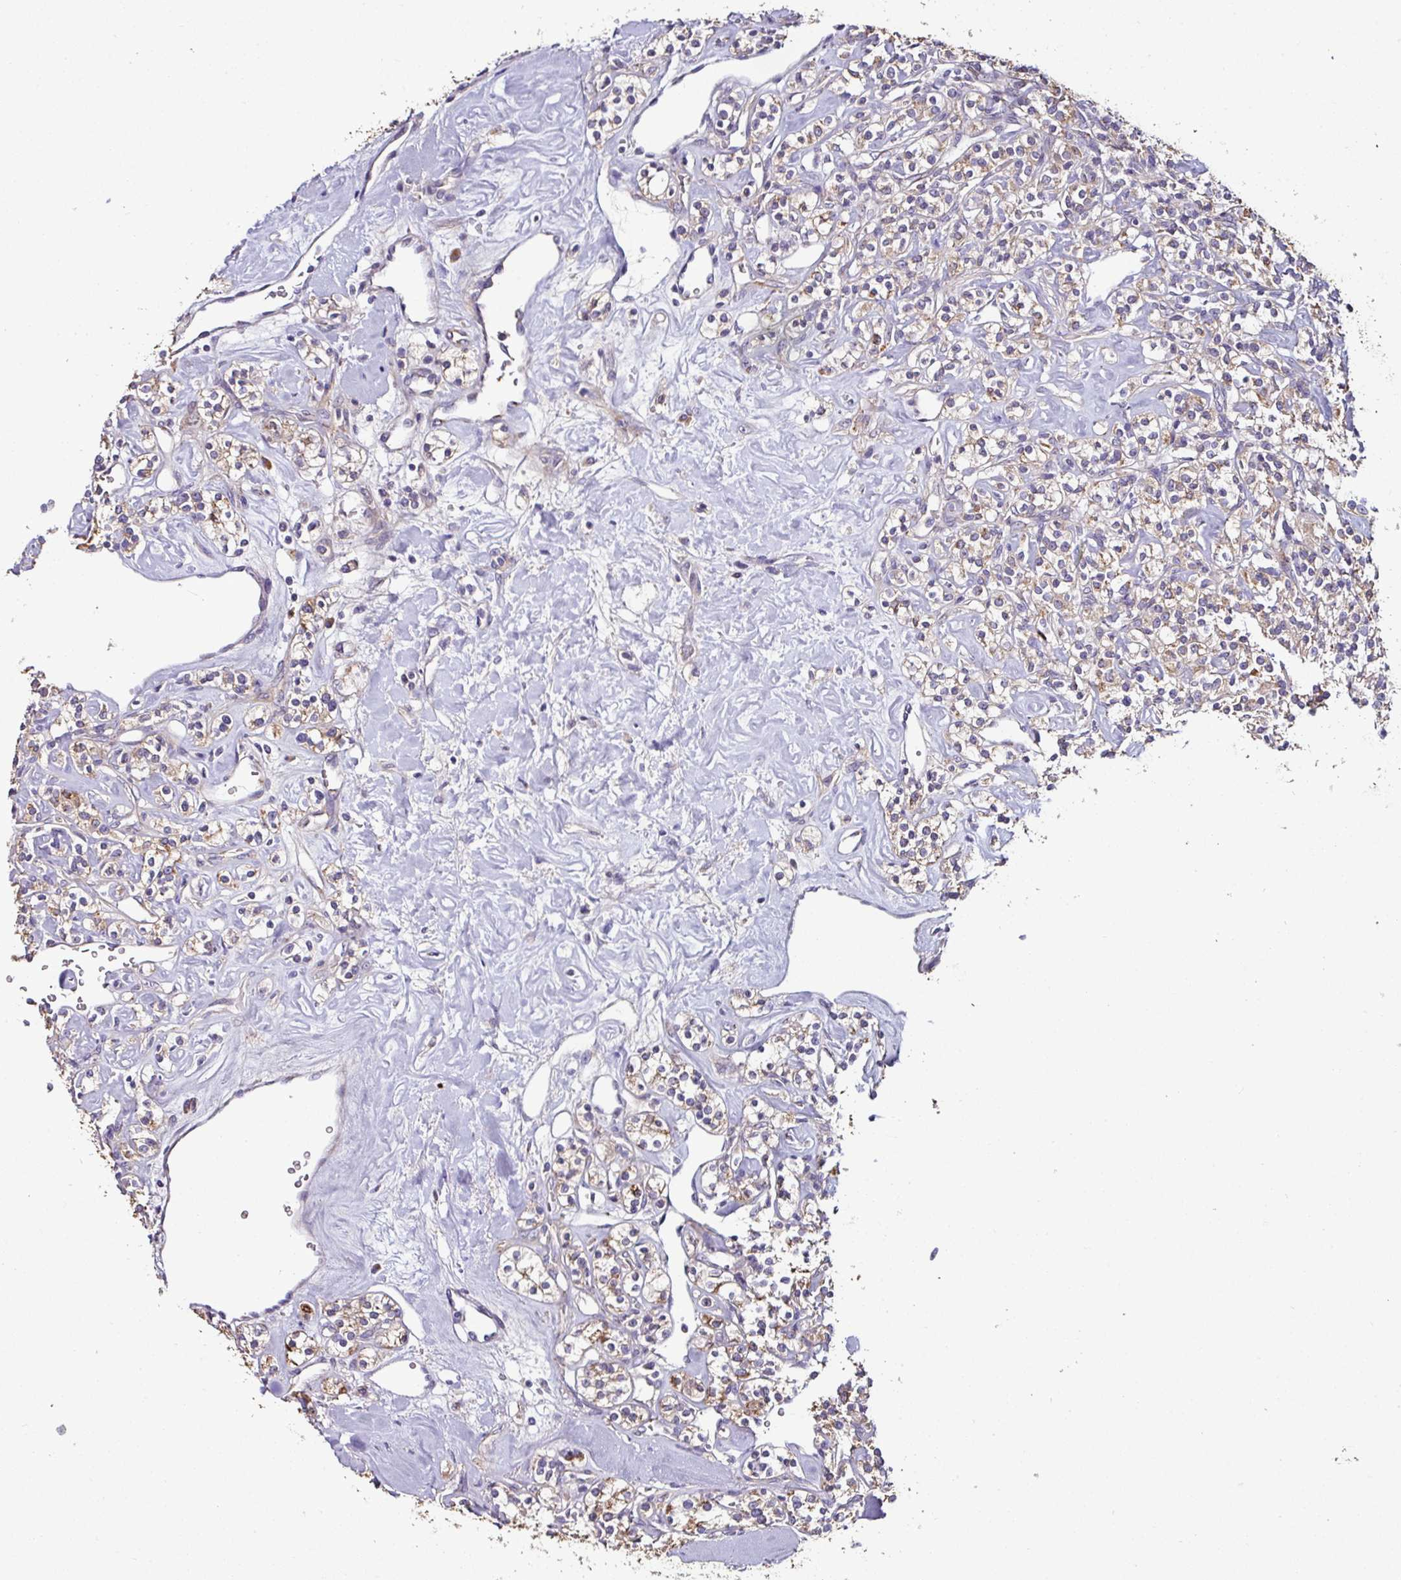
{"staining": {"intensity": "moderate", "quantity": "25%-75%", "location": "cytoplasmic/membranous"}, "tissue": "renal cancer", "cell_type": "Tumor cells", "image_type": "cancer", "snomed": [{"axis": "morphology", "description": "Adenocarcinoma, NOS"}, {"axis": "topography", "description": "Kidney"}], "caption": "Immunohistochemistry (IHC) (DAB) staining of renal cancer (adenocarcinoma) demonstrates moderate cytoplasmic/membranous protein expression in approximately 25%-75% of tumor cells. Using DAB (brown) and hematoxylin (blue) stains, captured at high magnification using brightfield microscopy.", "gene": "CPD", "patient": {"sex": "male", "age": 77}}